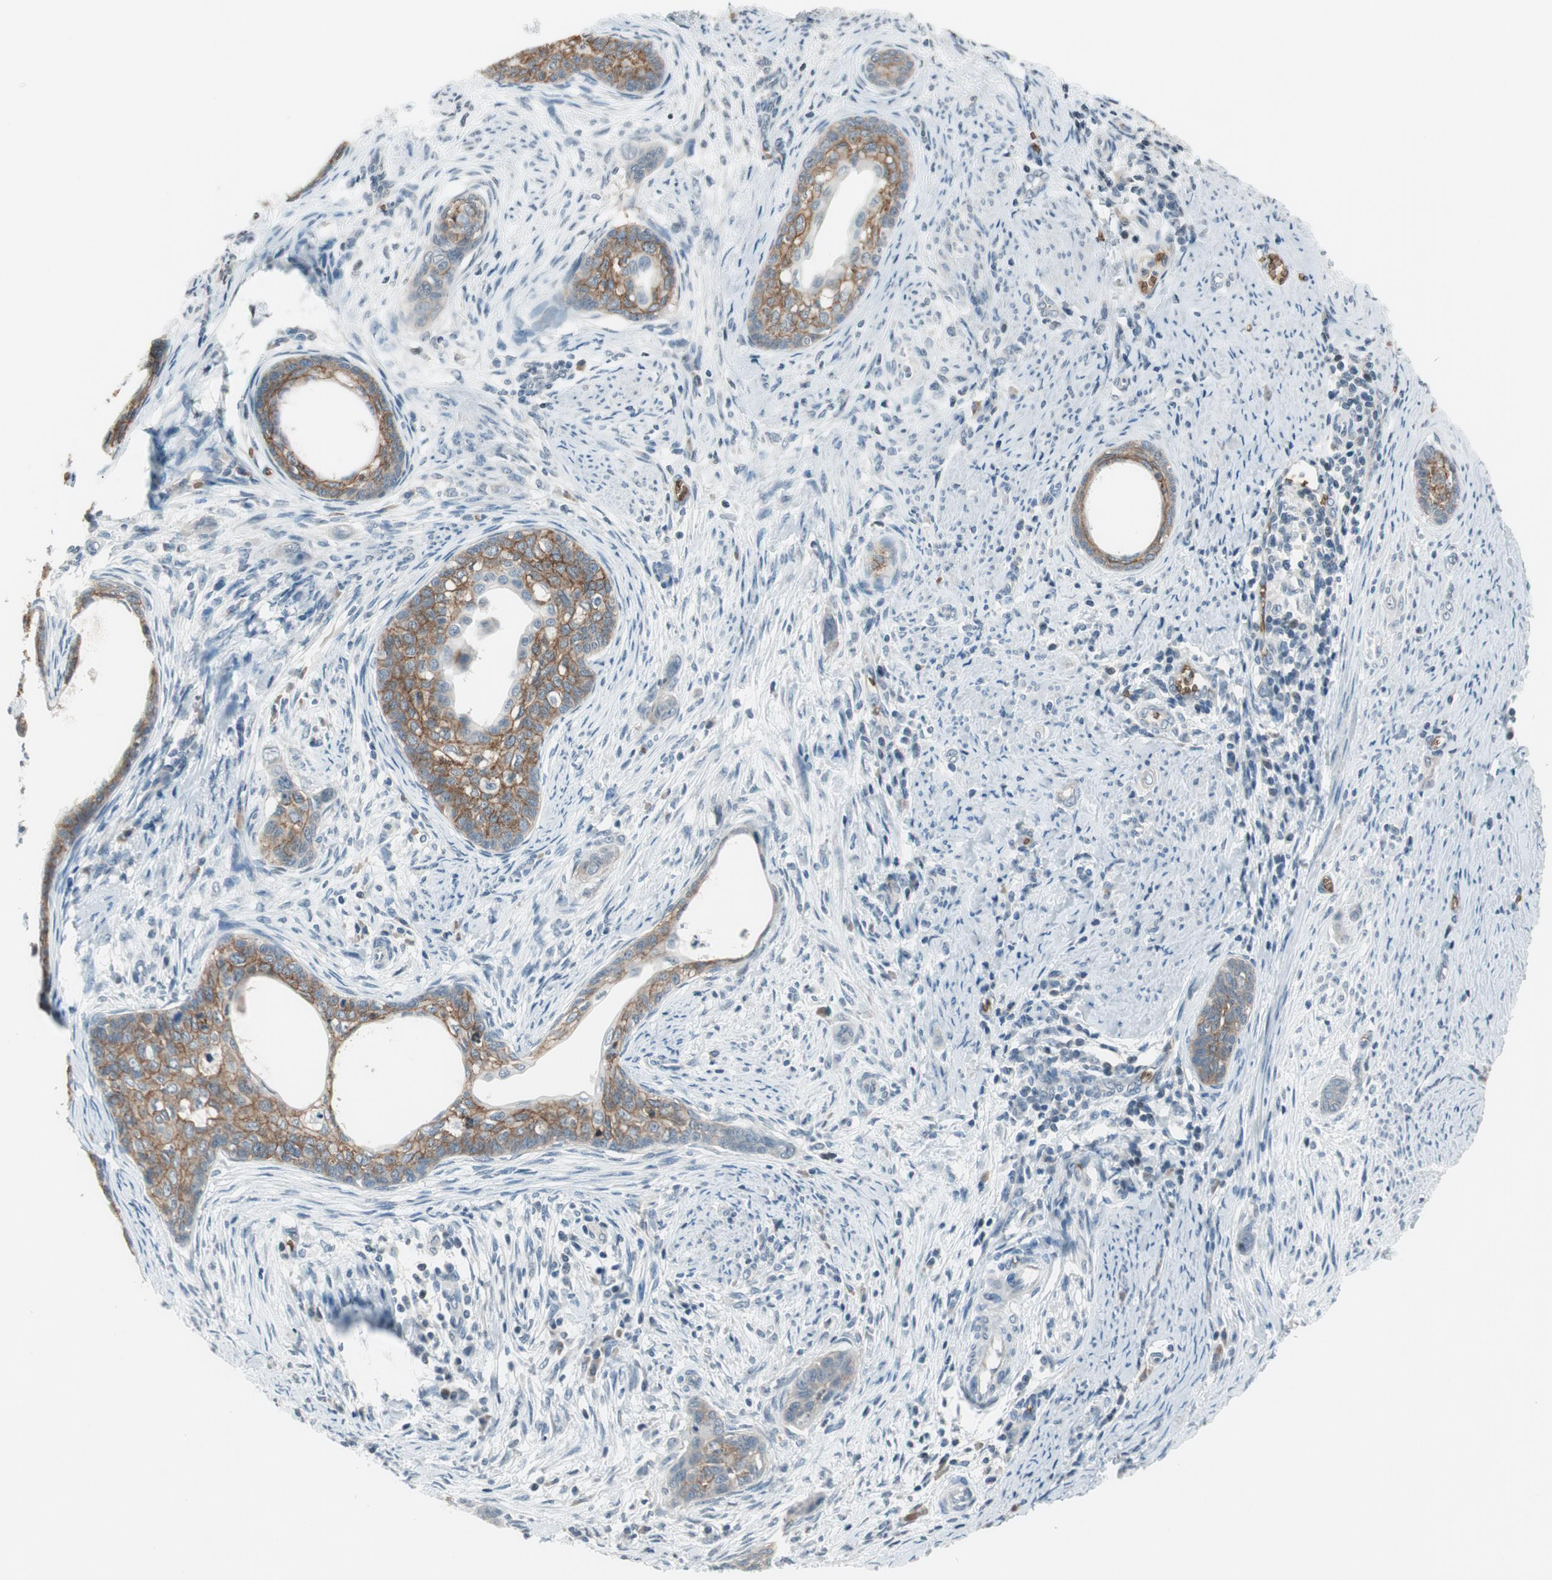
{"staining": {"intensity": "moderate", "quantity": ">75%", "location": "cytoplasmic/membranous"}, "tissue": "cervical cancer", "cell_type": "Tumor cells", "image_type": "cancer", "snomed": [{"axis": "morphology", "description": "Squamous cell carcinoma, NOS"}, {"axis": "topography", "description": "Cervix"}], "caption": "Protein expression analysis of human cervical cancer reveals moderate cytoplasmic/membranous expression in approximately >75% of tumor cells.", "gene": "GYPC", "patient": {"sex": "female", "age": 33}}